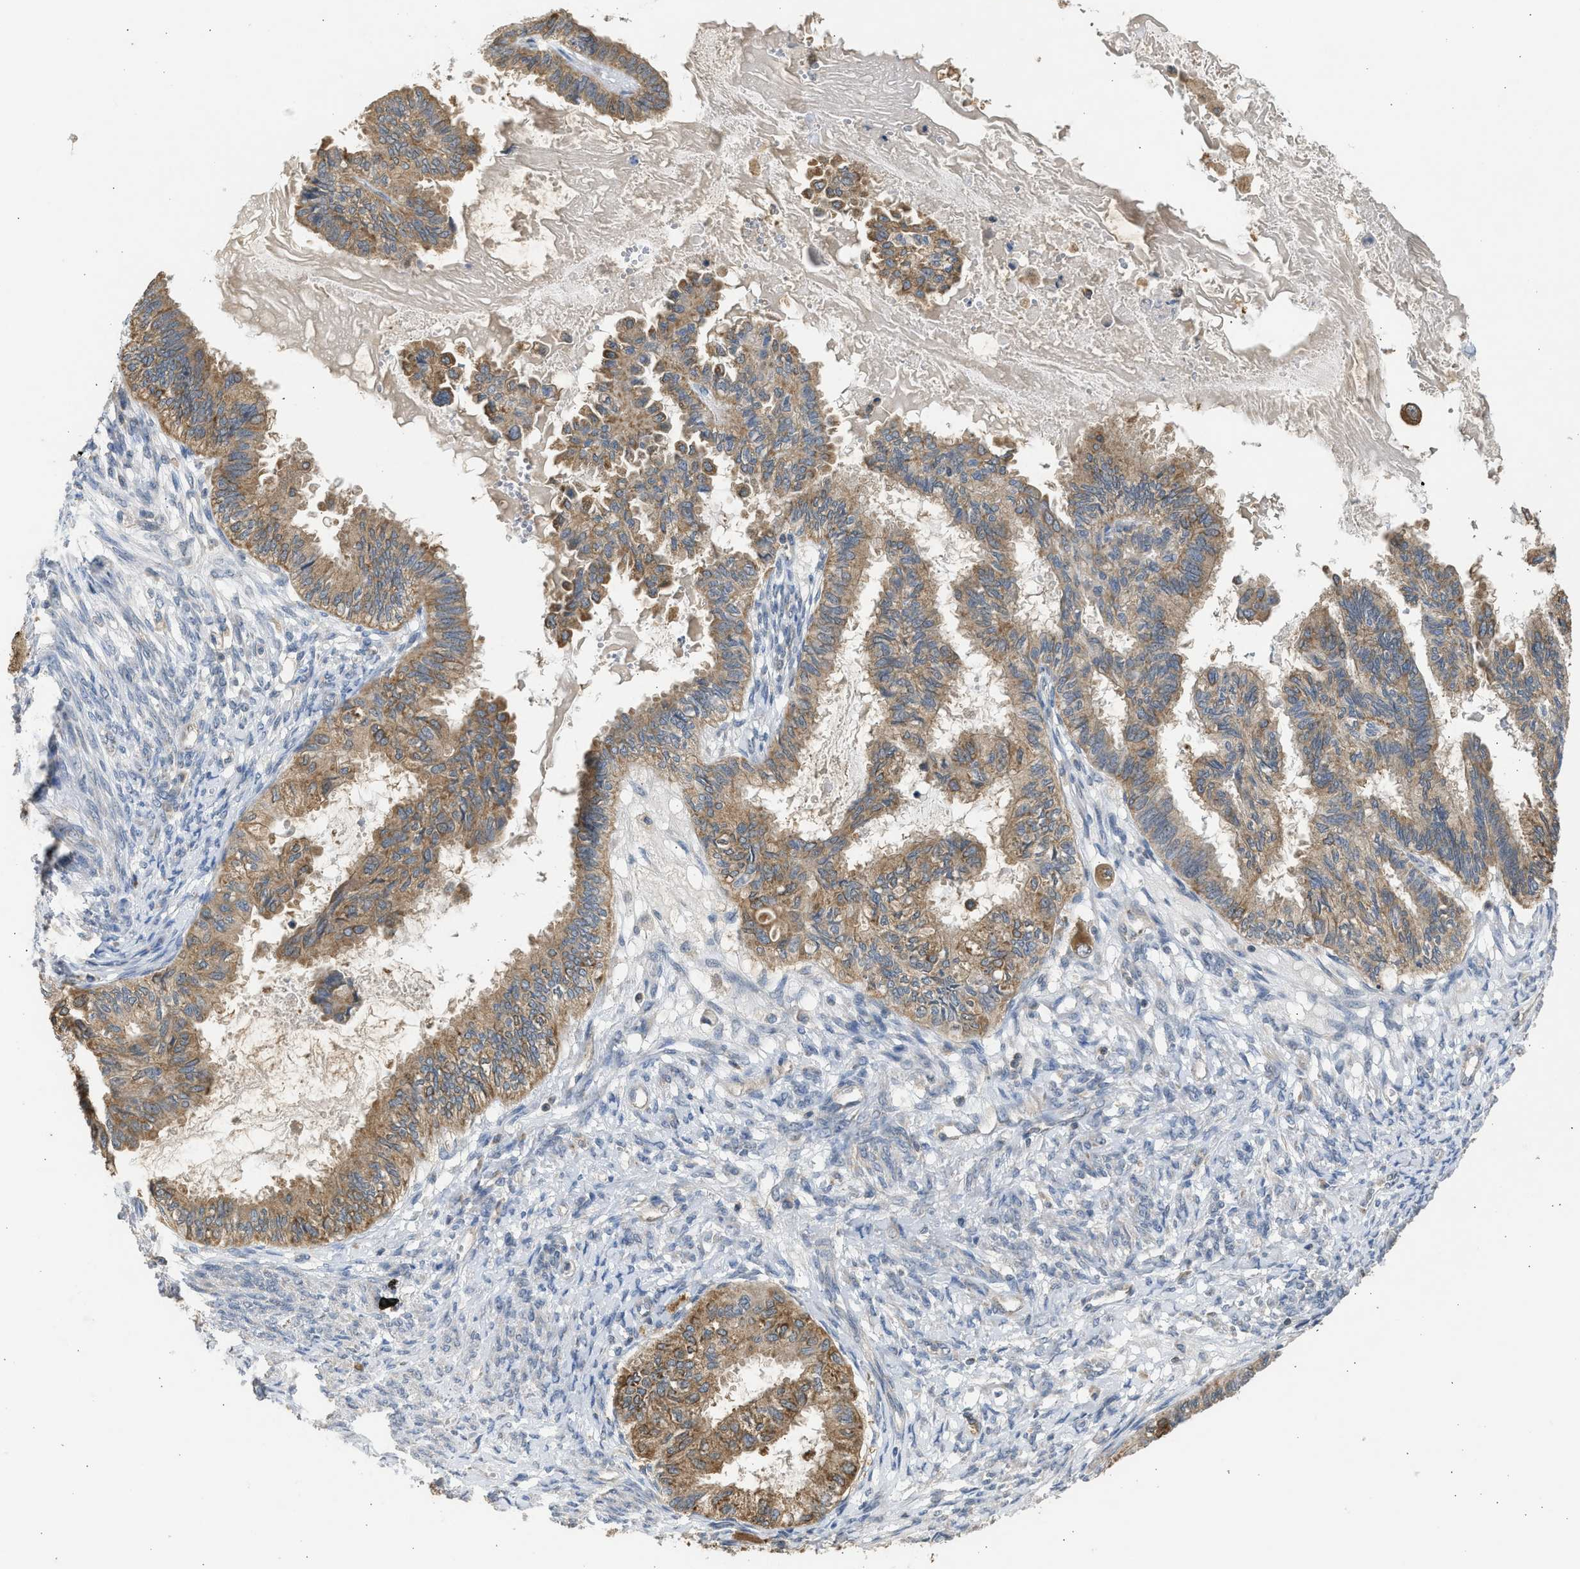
{"staining": {"intensity": "moderate", "quantity": ">75%", "location": "cytoplasmic/membranous"}, "tissue": "cervical cancer", "cell_type": "Tumor cells", "image_type": "cancer", "snomed": [{"axis": "morphology", "description": "Normal tissue, NOS"}, {"axis": "morphology", "description": "Adenocarcinoma, NOS"}, {"axis": "topography", "description": "Cervix"}, {"axis": "topography", "description": "Endometrium"}], "caption": "Immunohistochemistry staining of adenocarcinoma (cervical), which shows medium levels of moderate cytoplasmic/membranous positivity in about >75% of tumor cells indicating moderate cytoplasmic/membranous protein expression. The staining was performed using DAB (brown) for protein detection and nuclei were counterstained in hematoxylin (blue).", "gene": "CYP1A1", "patient": {"sex": "female", "age": 86}}